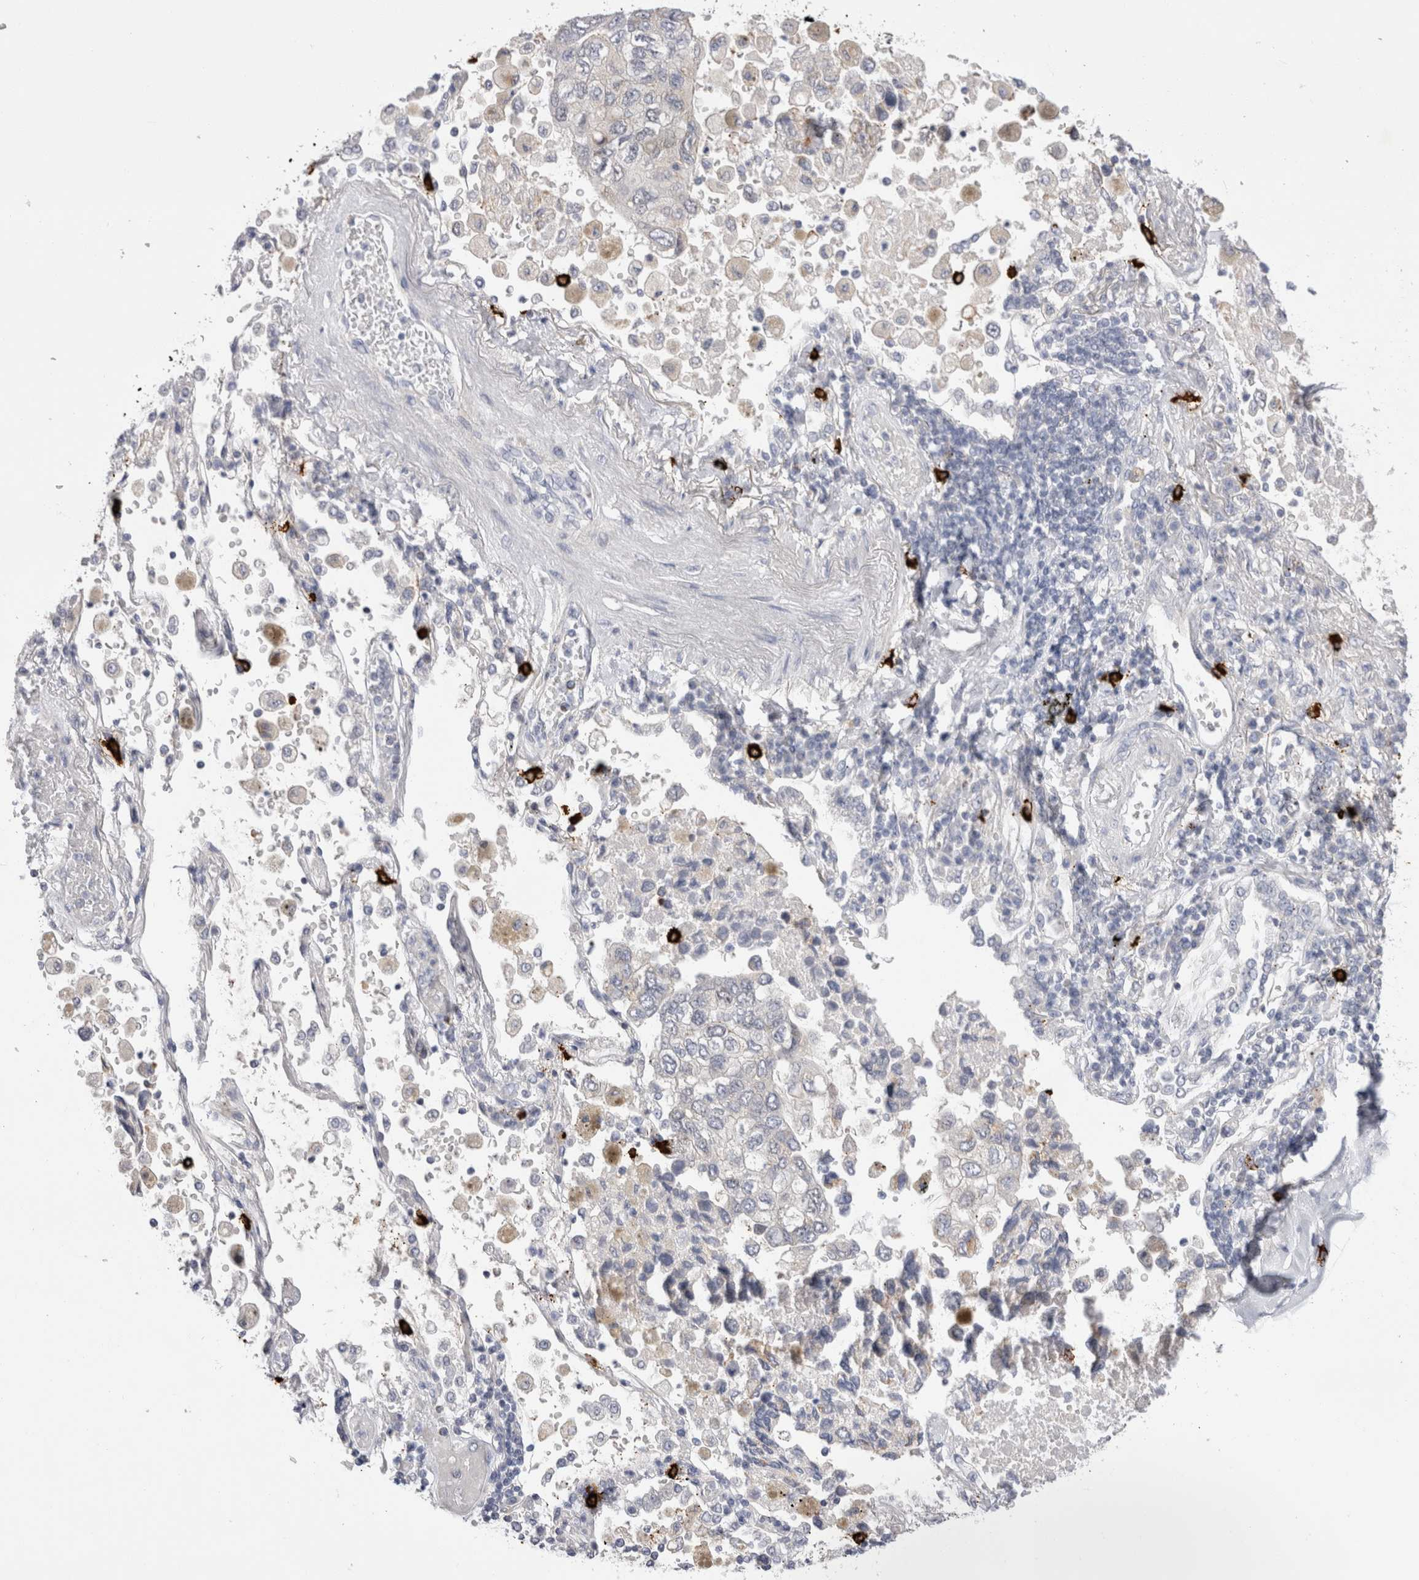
{"staining": {"intensity": "negative", "quantity": "none", "location": "none"}, "tissue": "lung cancer", "cell_type": "Tumor cells", "image_type": "cancer", "snomed": [{"axis": "morphology", "description": "Adenocarcinoma, NOS"}, {"axis": "topography", "description": "Lung"}], "caption": "This is an immunohistochemistry histopathology image of human lung cancer. There is no staining in tumor cells.", "gene": "SPINK2", "patient": {"sex": "male", "age": 63}}